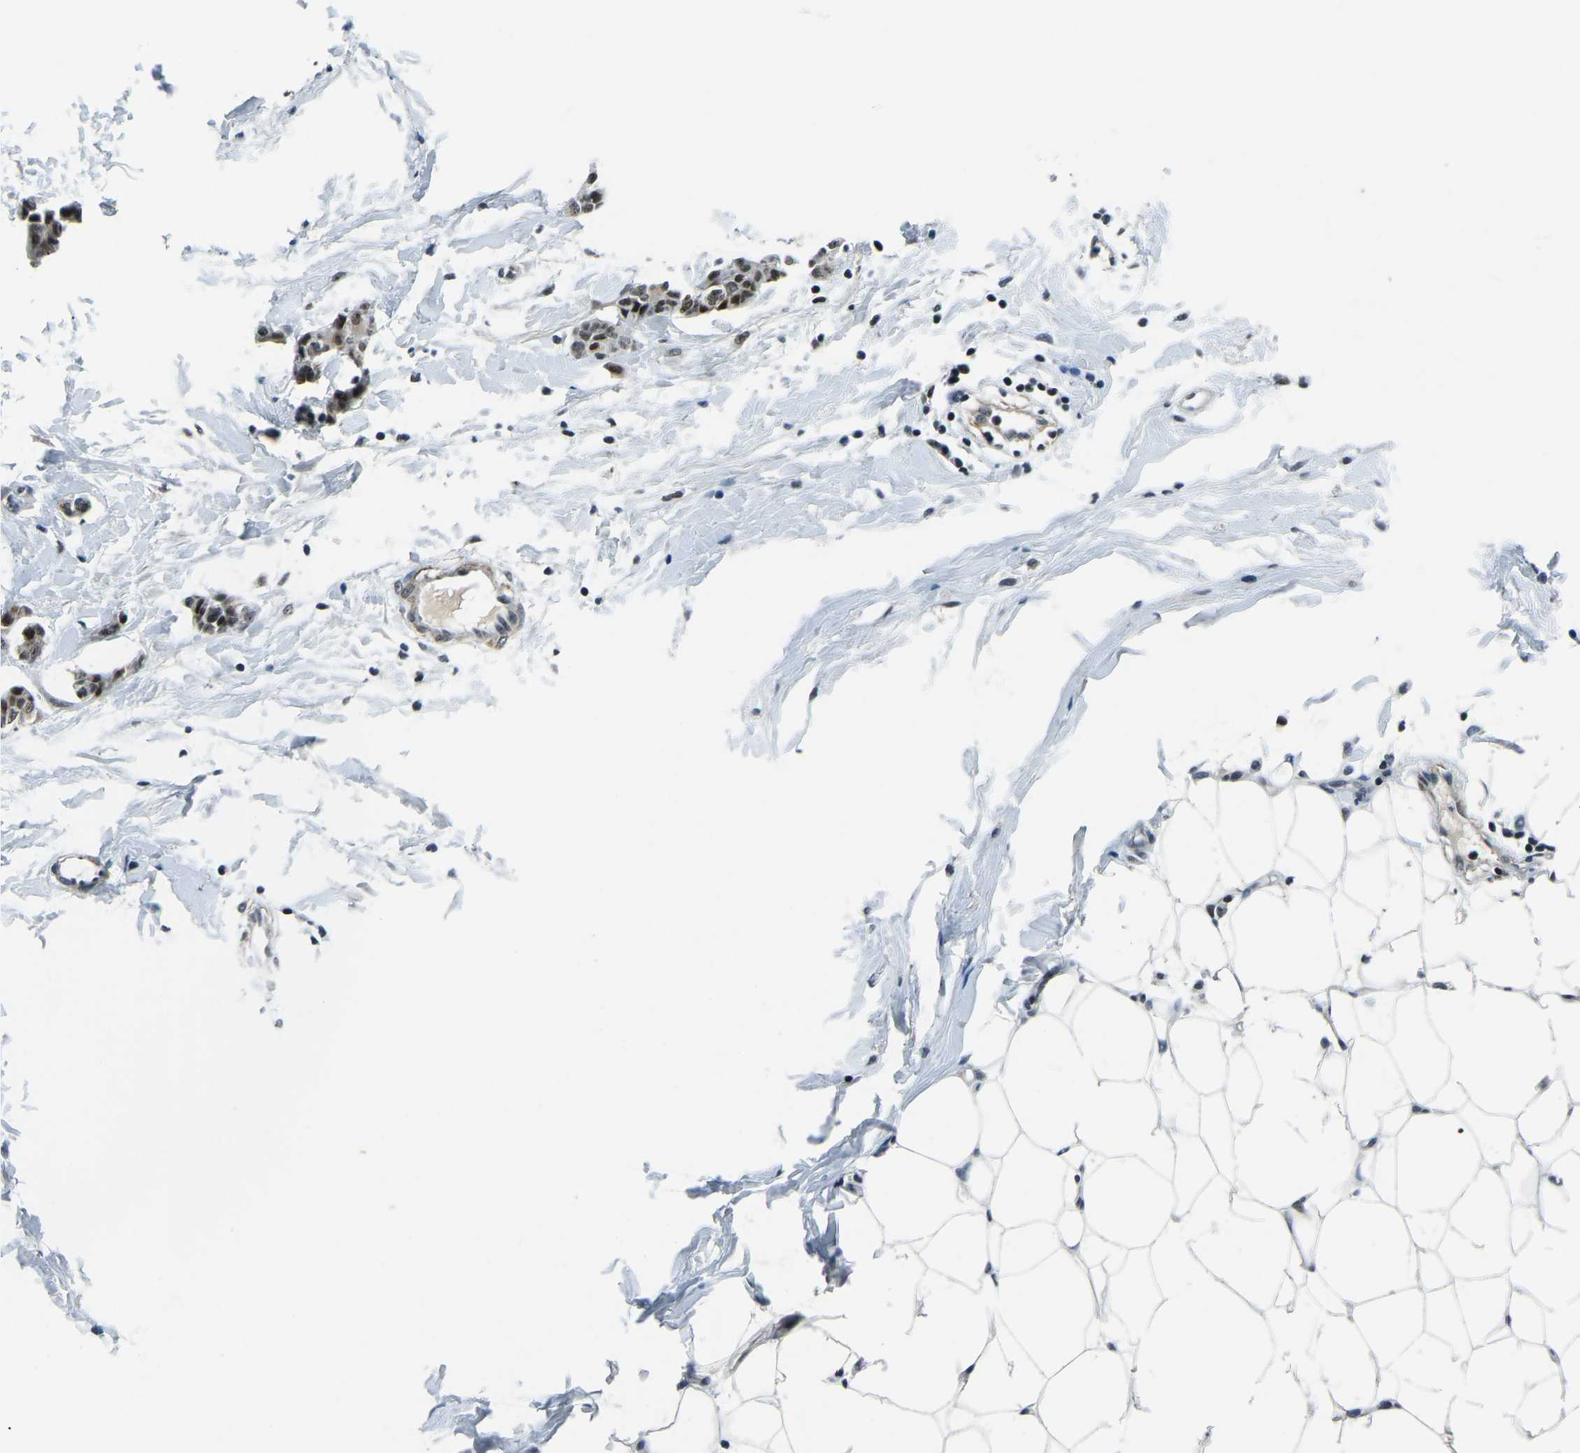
{"staining": {"intensity": "moderate", "quantity": ">75%", "location": "nuclear"}, "tissue": "breast cancer", "cell_type": "Tumor cells", "image_type": "cancer", "snomed": [{"axis": "morphology", "description": "Normal tissue, NOS"}, {"axis": "morphology", "description": "Duct carcinoma"}, {"axis": "topography", "description": "Breast"}], "caption": "IHC micrograph of neoplastic tissue: human breast cancer (infiltrating ductal carcinoma) stained using immunohistochemistry demonstrates medium levels of moderate protein expression localized specifically in the nuclear of tumor cells, appearing as a nuclear brown color.", "gene": "PRCC", "patient": {"sex": "female", "age": 40}}